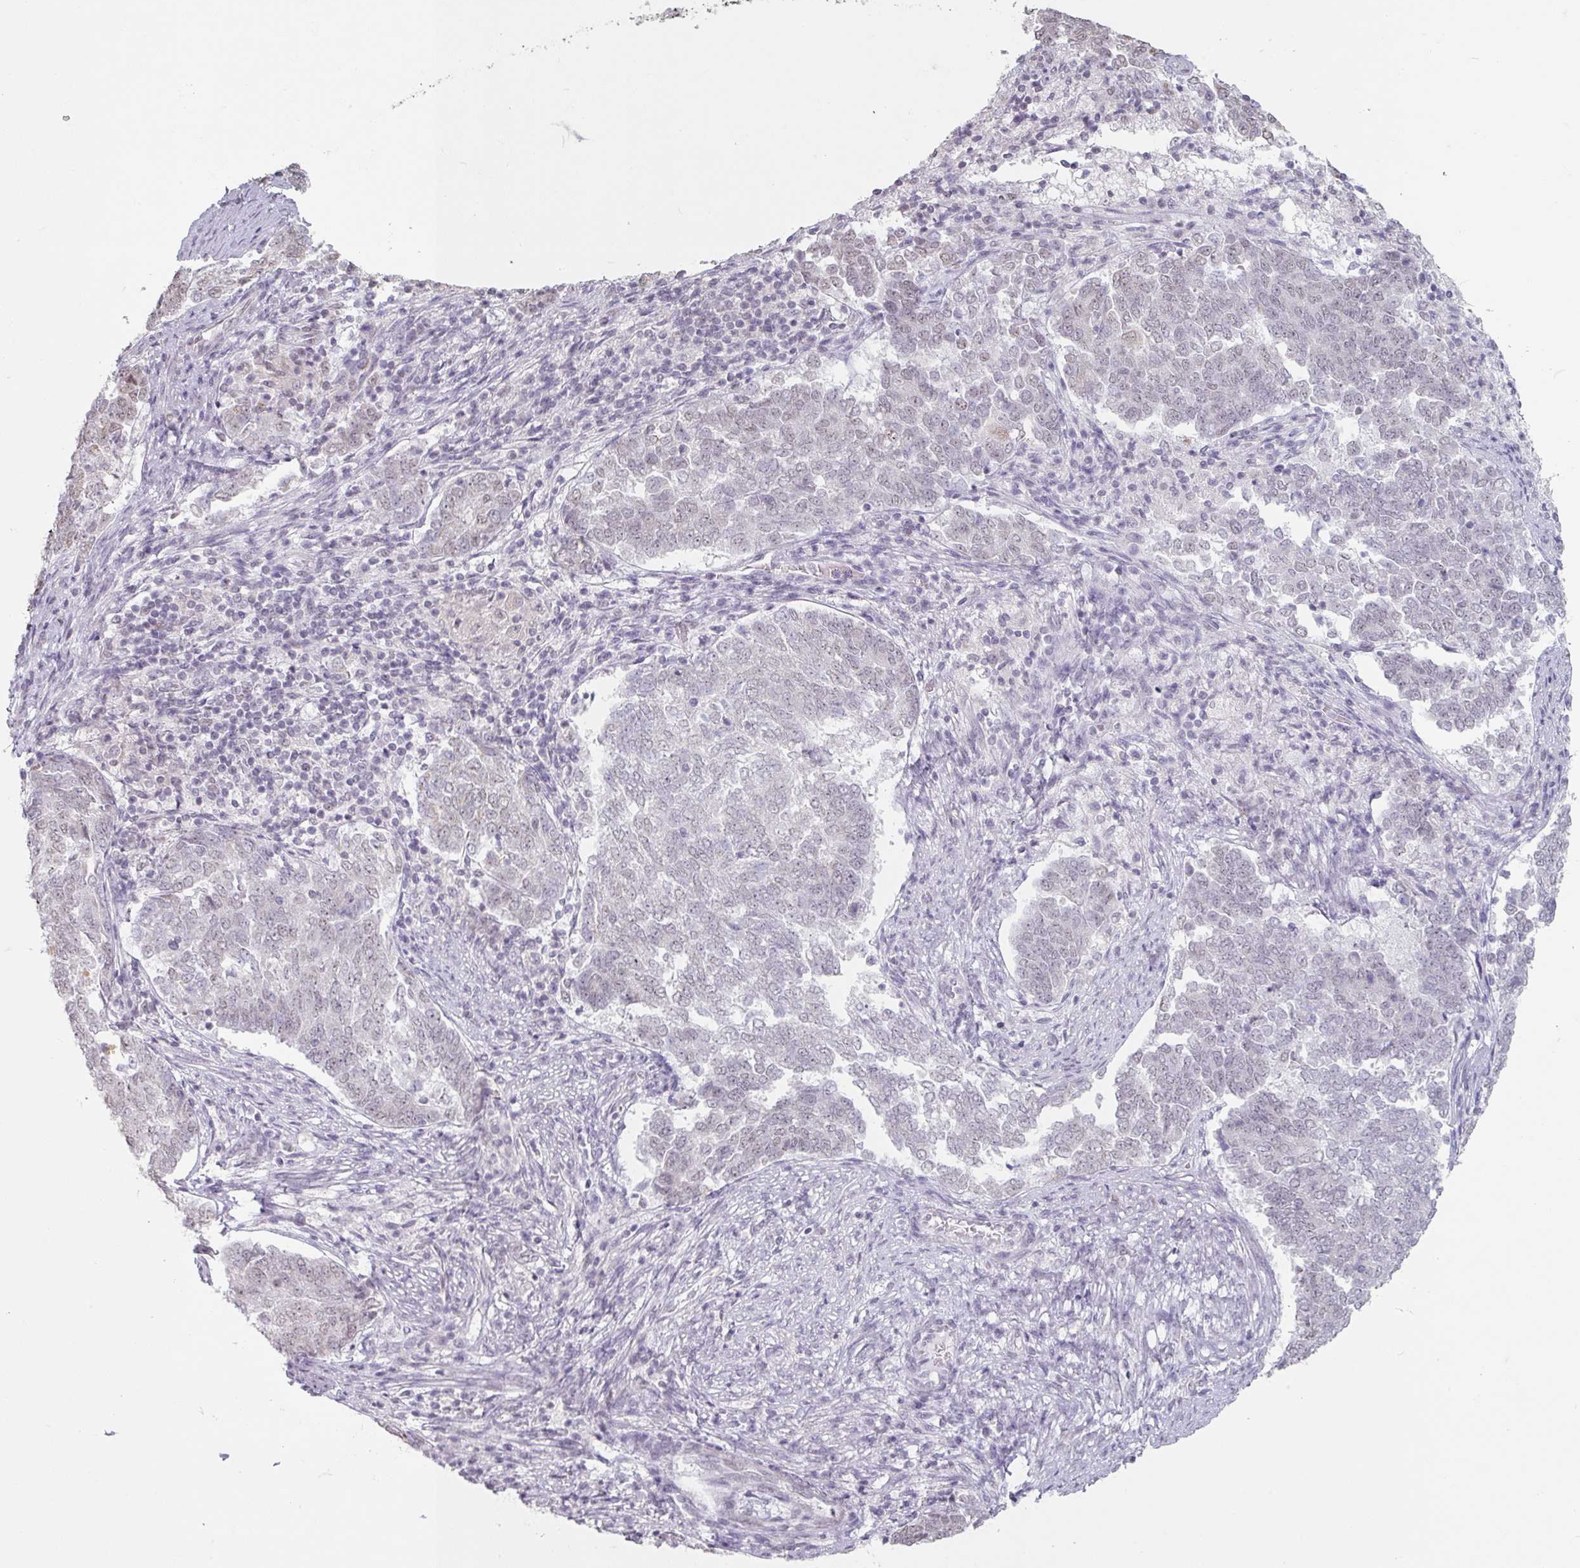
{"staining": {"intensity": "negative", "quantity": "none", "location": "none"}, "tissue": "endometrial cancer", "cell_type": "Tumor cells", "image_type": "cancer", "snomed": [{"axis": "morphology", "description": "Adenocarcinoma, NOS"}, {"axis": "topography", "description": "Endometrium"}], "caption": "Histopathology image shows no protein expression in tumor cells of adenocarcinoma (endometrial) tissue. (Brightfield microscopy of DAB (3,3'-diaminobenzidine) immunohistochemistry at high magnification).", "gene": "SPRR1A", "patient": {"sex": "female", "age": 80}}